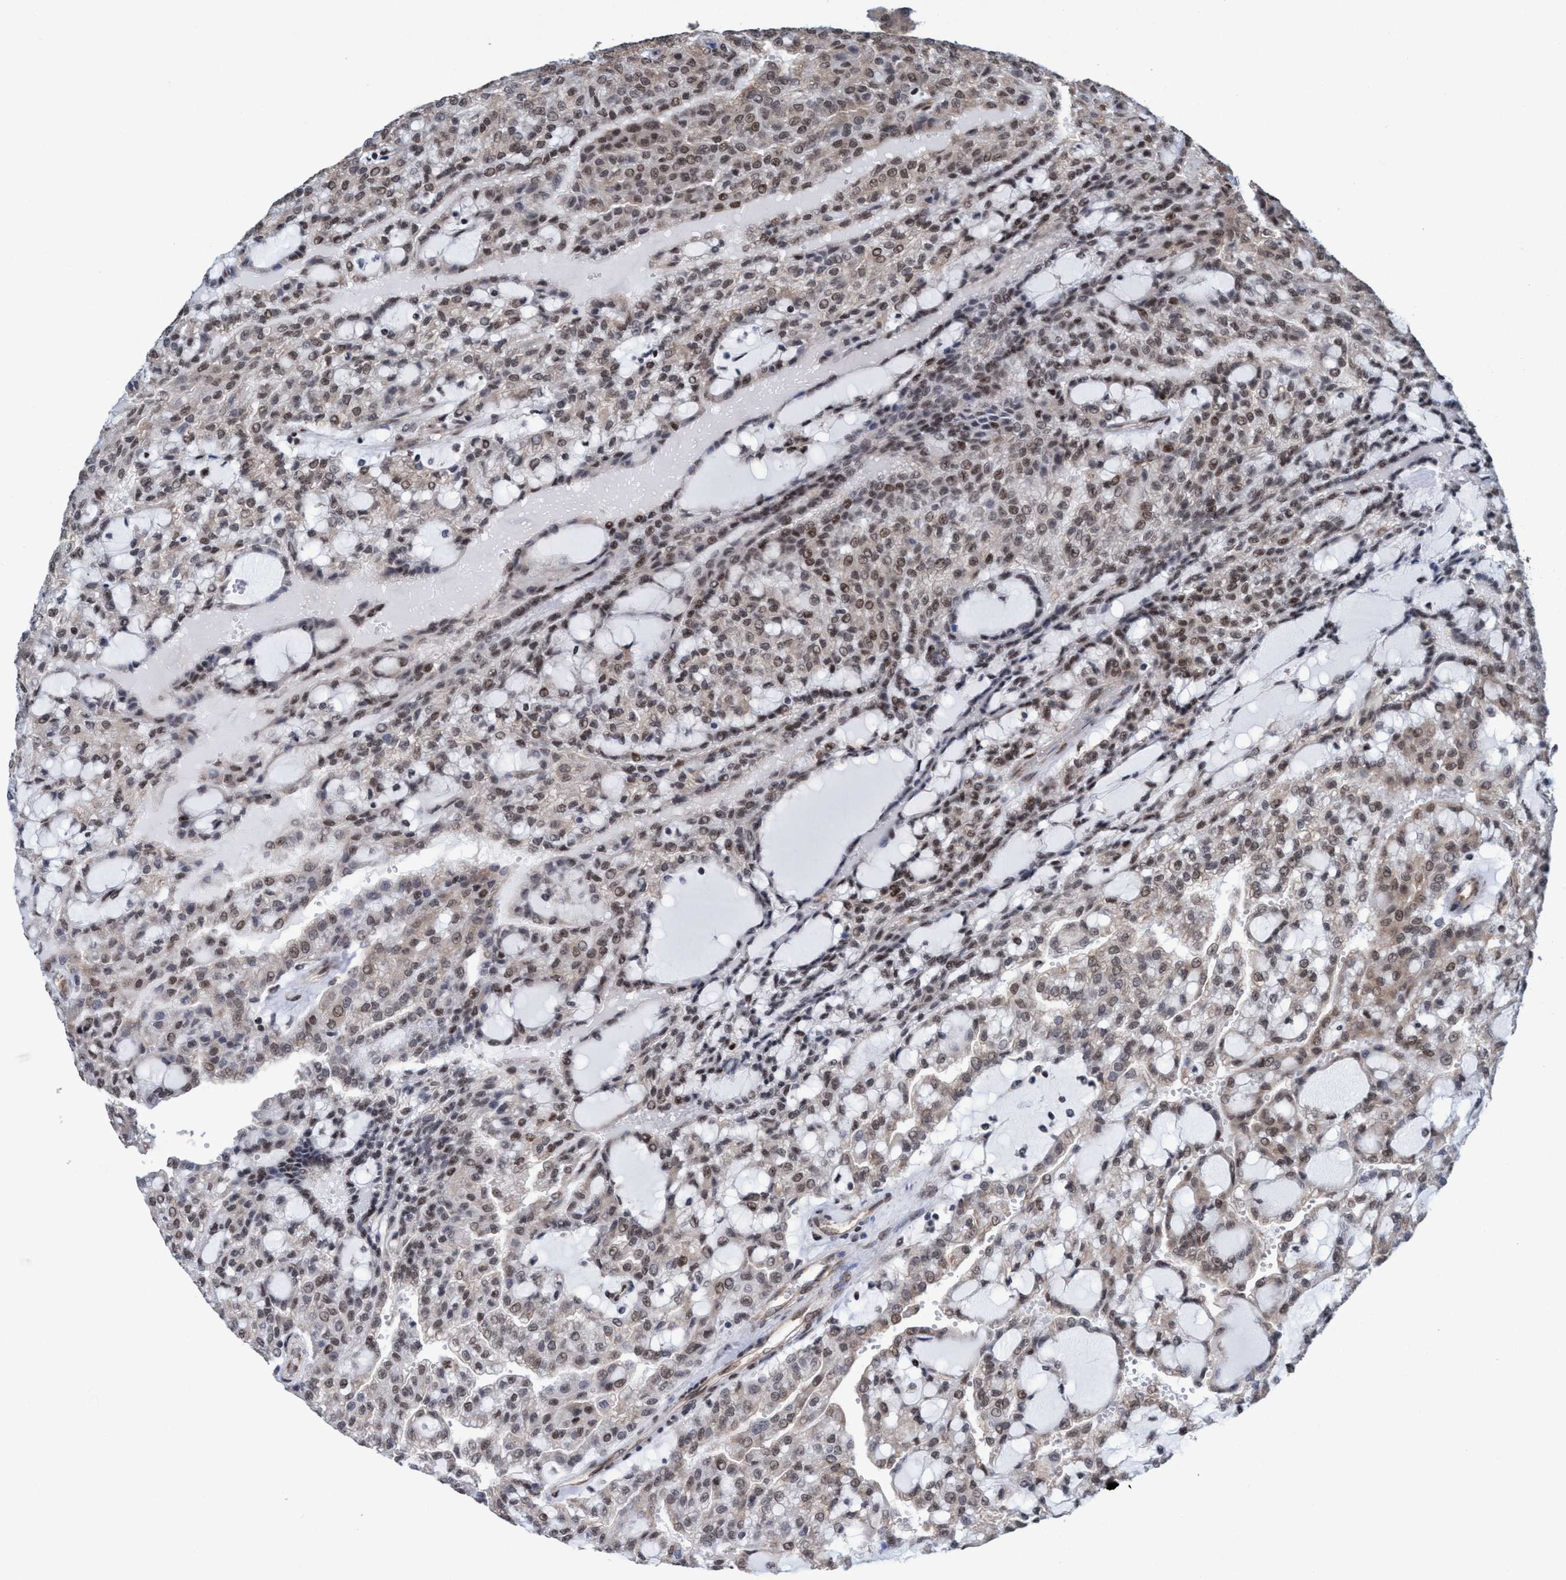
{"staining": {"intensity": "weak", "quantity": ">75%", "location": "cytoplasmic/membranous,nuclear"}, "tissue": "renal cancer", "cell_type": "Tumor cells", "image_type": "cancer", "snomed": [{"axis": "morphology", "description": "Adenocarcinoma, NOS"}, {"axis": "topography", "description": "Kidney"}], "caption": "Protein expression analysis of human adenocarcinoma (renal) reveals weak cytoplasmic/membranous and nuclear staining in about >75% of tumor cells.", "gene": "METAP2", "patient": {"sex": "male", "age": 63}}